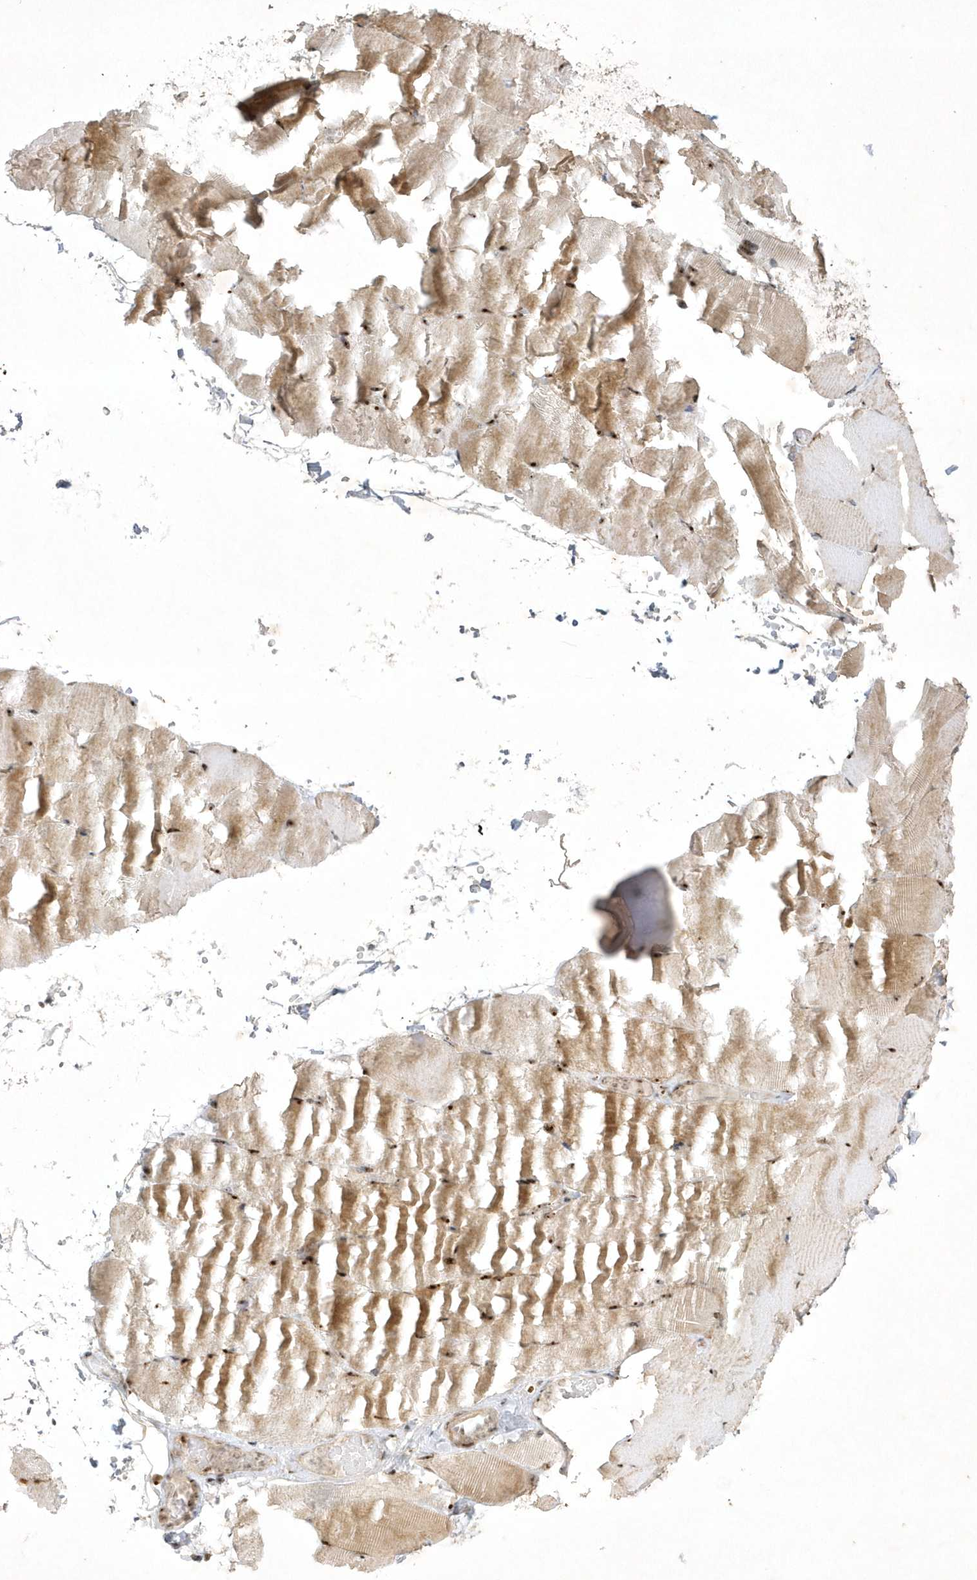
{"staining": {"intensity": "moderate", "quantity": ">75%", "location": "cytoplasmic/membranous,nuclear"}, "tissue": "skeletal muscle", "cell_type": "Myocytes", "image_type": "normal", "snomed": [{"axis": "morphology", "description": "Normal tissue, NOS"}, {"axis": "topography", "description": "Skeletal muscle"}, {"axis": "topography", "description": "Parathyroid gland"}], "caption": "Unremarkable skeletal muscle displays moderate cytoplasmic/membranous,nuclear expression in approximately >75% of myocytes, visualized by immunohistochemistry.", "gene": "NPM3", "patient": {"sex": "female", "age": 37}}